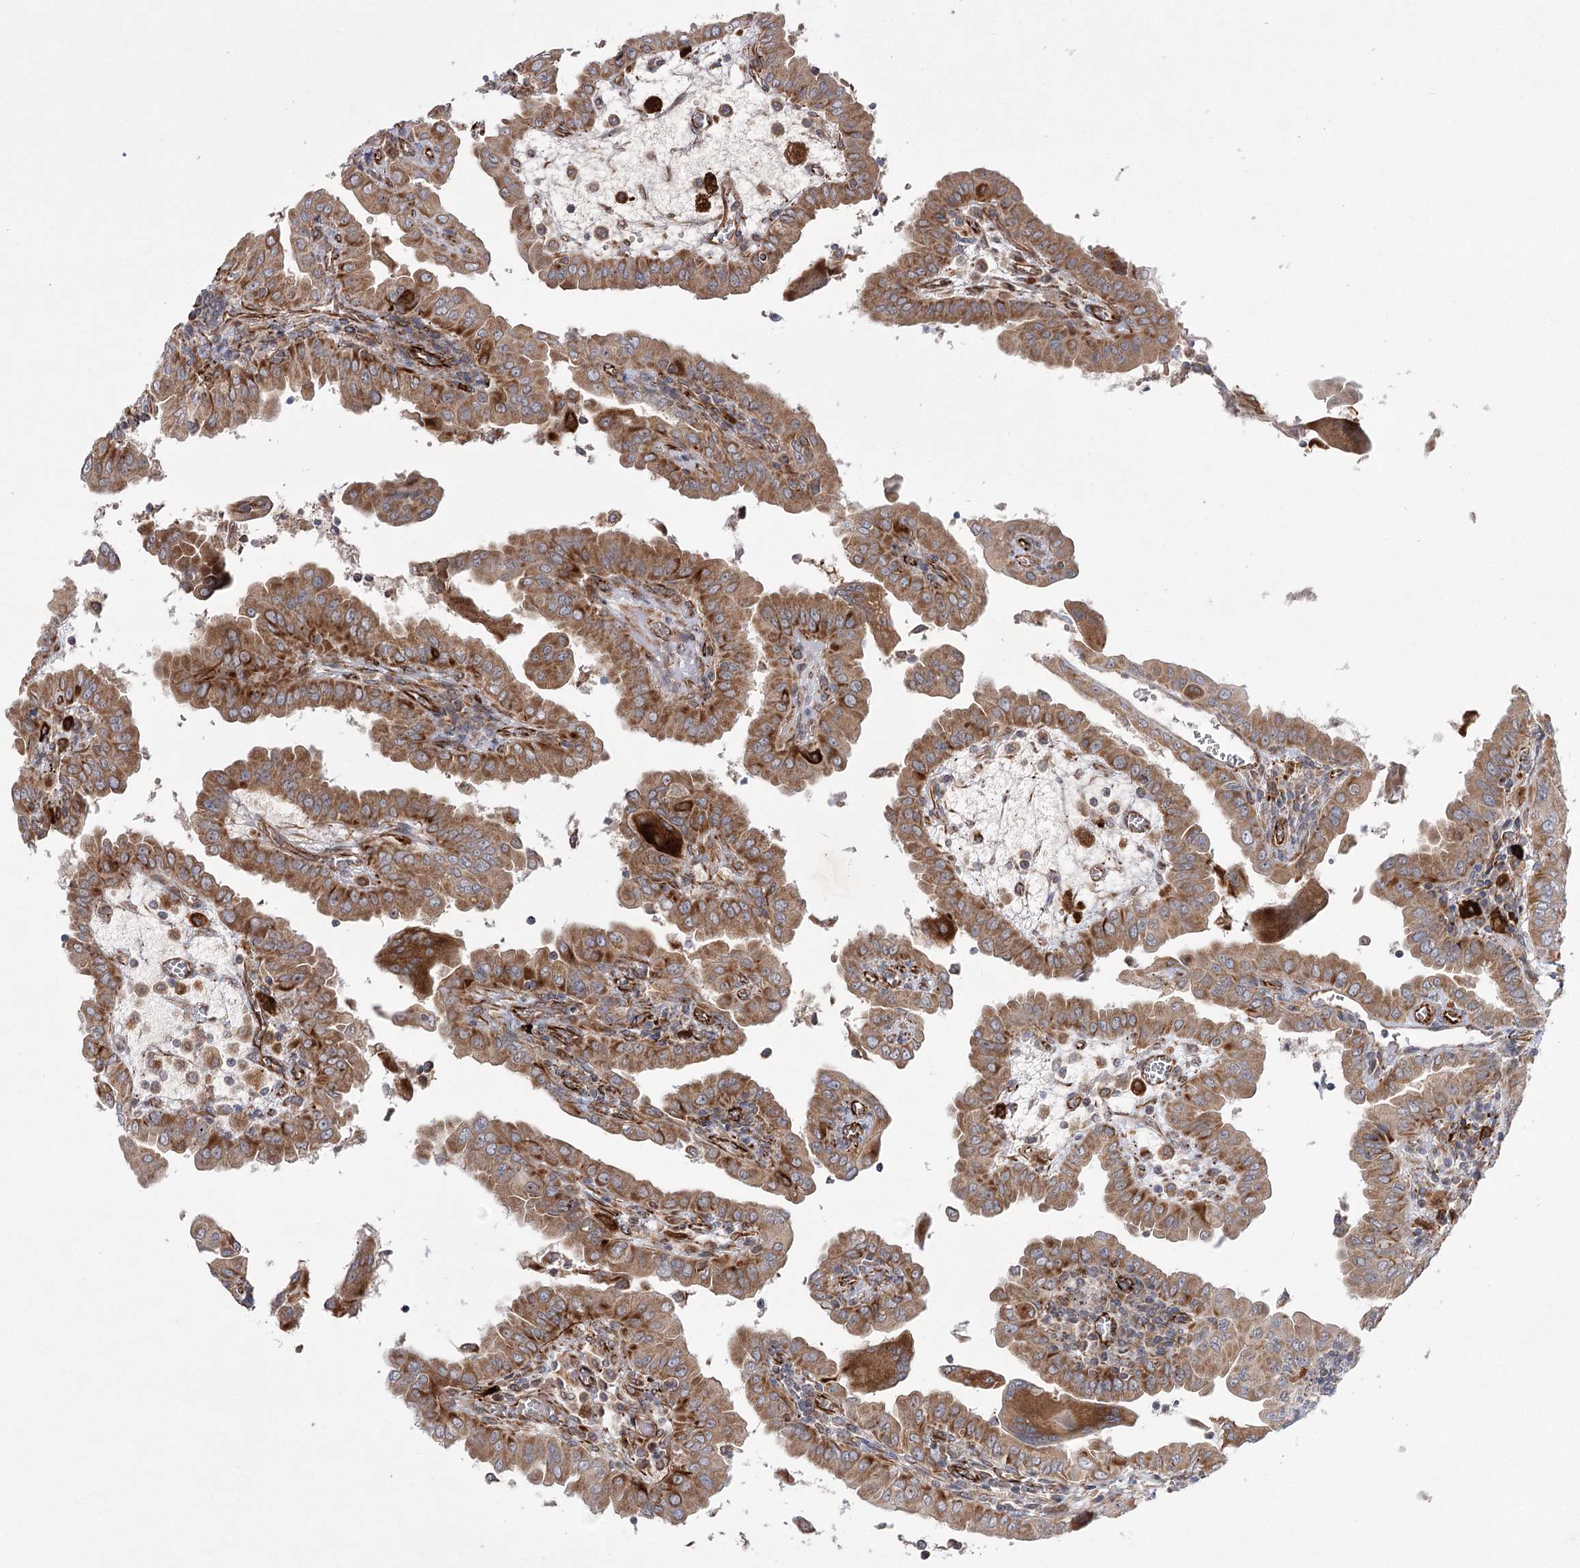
{"staining": {"intensity": "moderate", "quantity": ">75%", "location": "cytoplasmic/membranous"}, "tissue": "thyroid cancer", "cell_type": "Tumor cells", "image_type": "cancer", "snomed": [{"axis": "morphology", "description": "Papillary adenocarcinoma, NOS"}, {"axis": "topography", "description": "Thyroid gland"}], "caption": "Tumor cells reveal medium levels of moderate cytoplasmic/membranous expression in approximately >75% of cells in human thyroid papillary adenocarcinoma.", "gene": "DPEP2", "patient": {"sex": "male", "age": 33}}